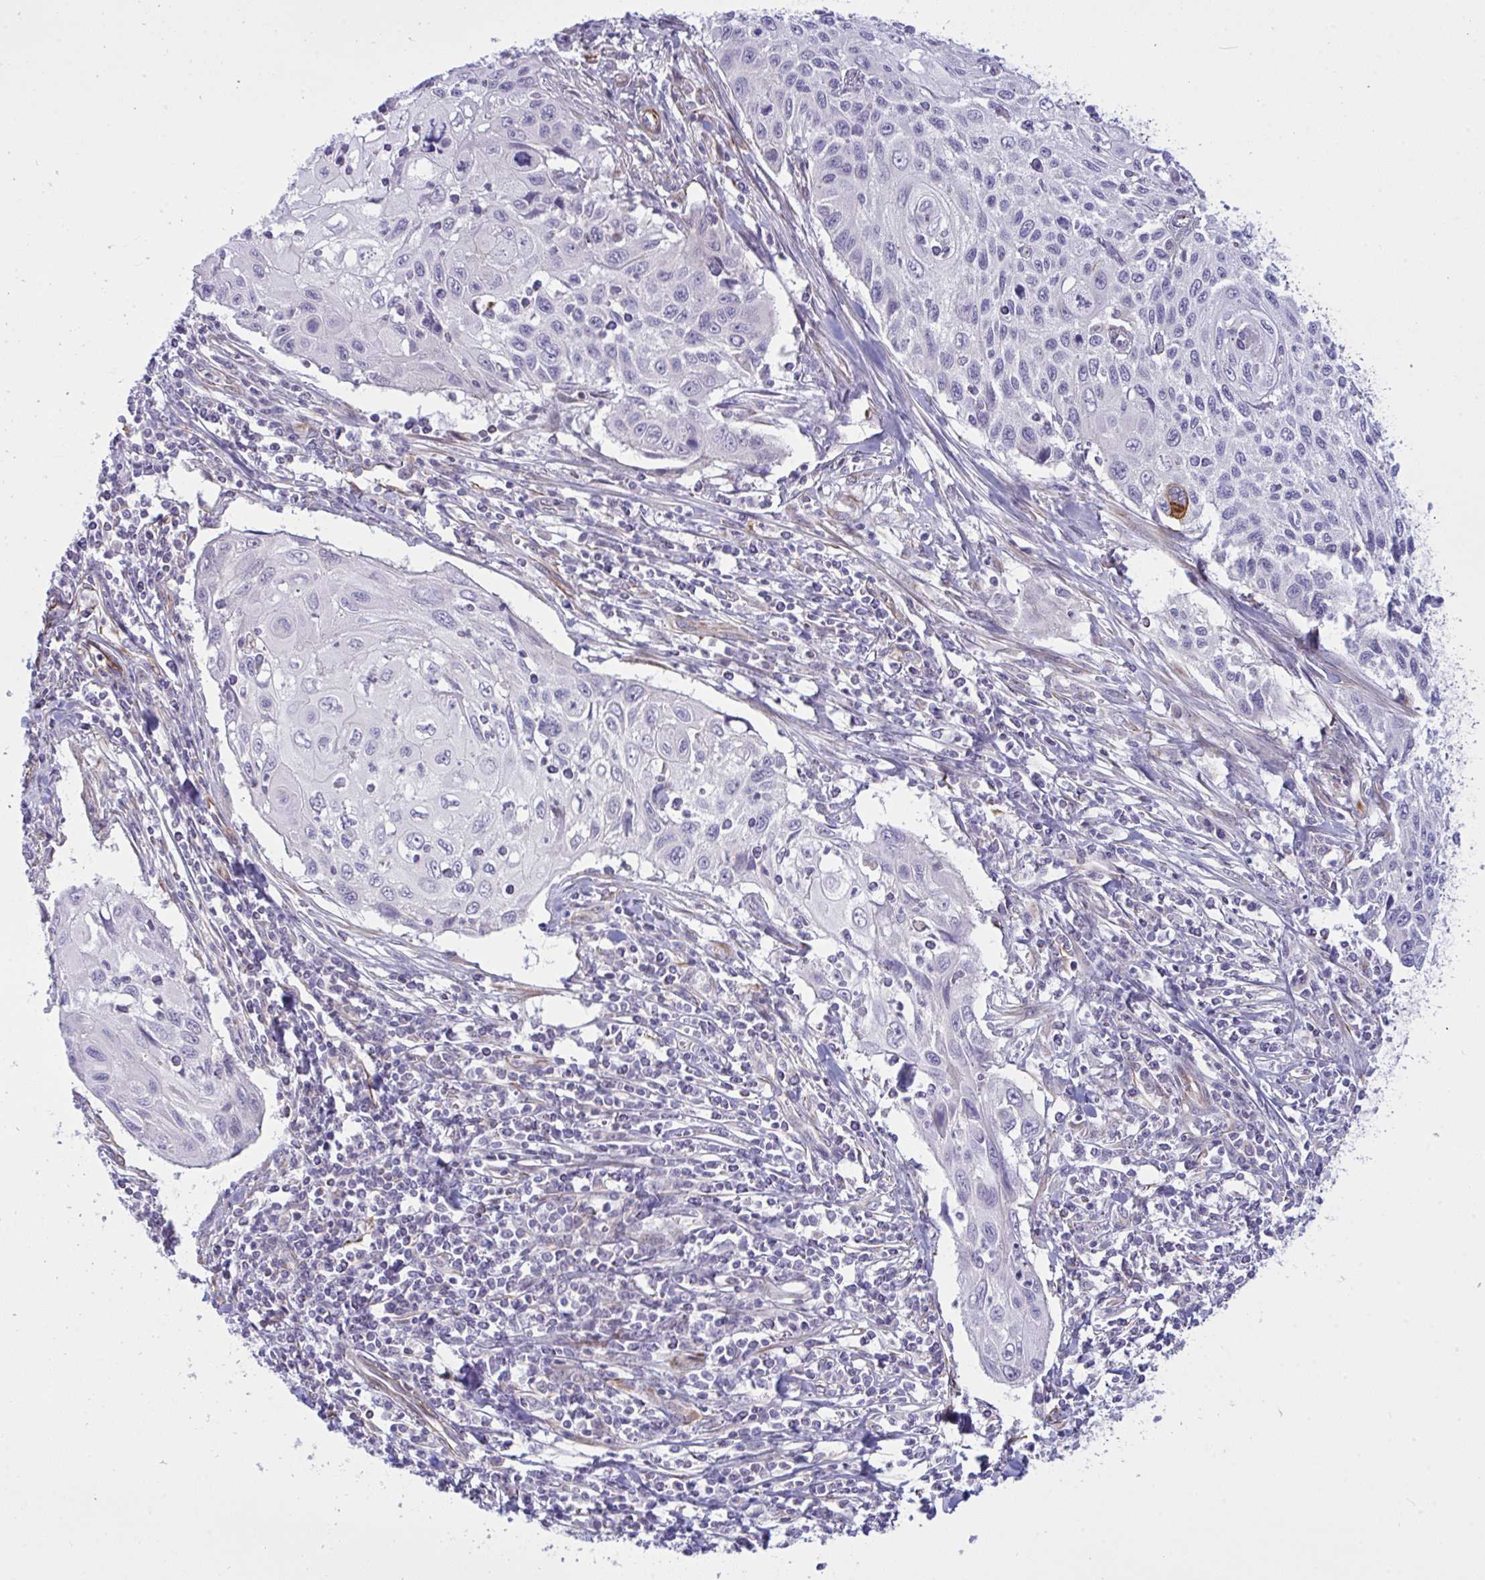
{"staining": {"intensity": "negative", "quantity": "none", "location": "none"}, "tissue": "cervical cancer", "cell_type": "Tumor cells", "image_type": "cancer", "snomed": [{"axis": "morphology", "description": "Squamous cell carcinoma, NOS"}, {"axis": "topography", "description": "Cervix"}], "caption": "Cervical squamous cell carcinoma stained for a protein using IHC demonstrates no expression tumor cells.", "gene": "DCBLD1", "patient": {"sex": "female", "age": 70}}